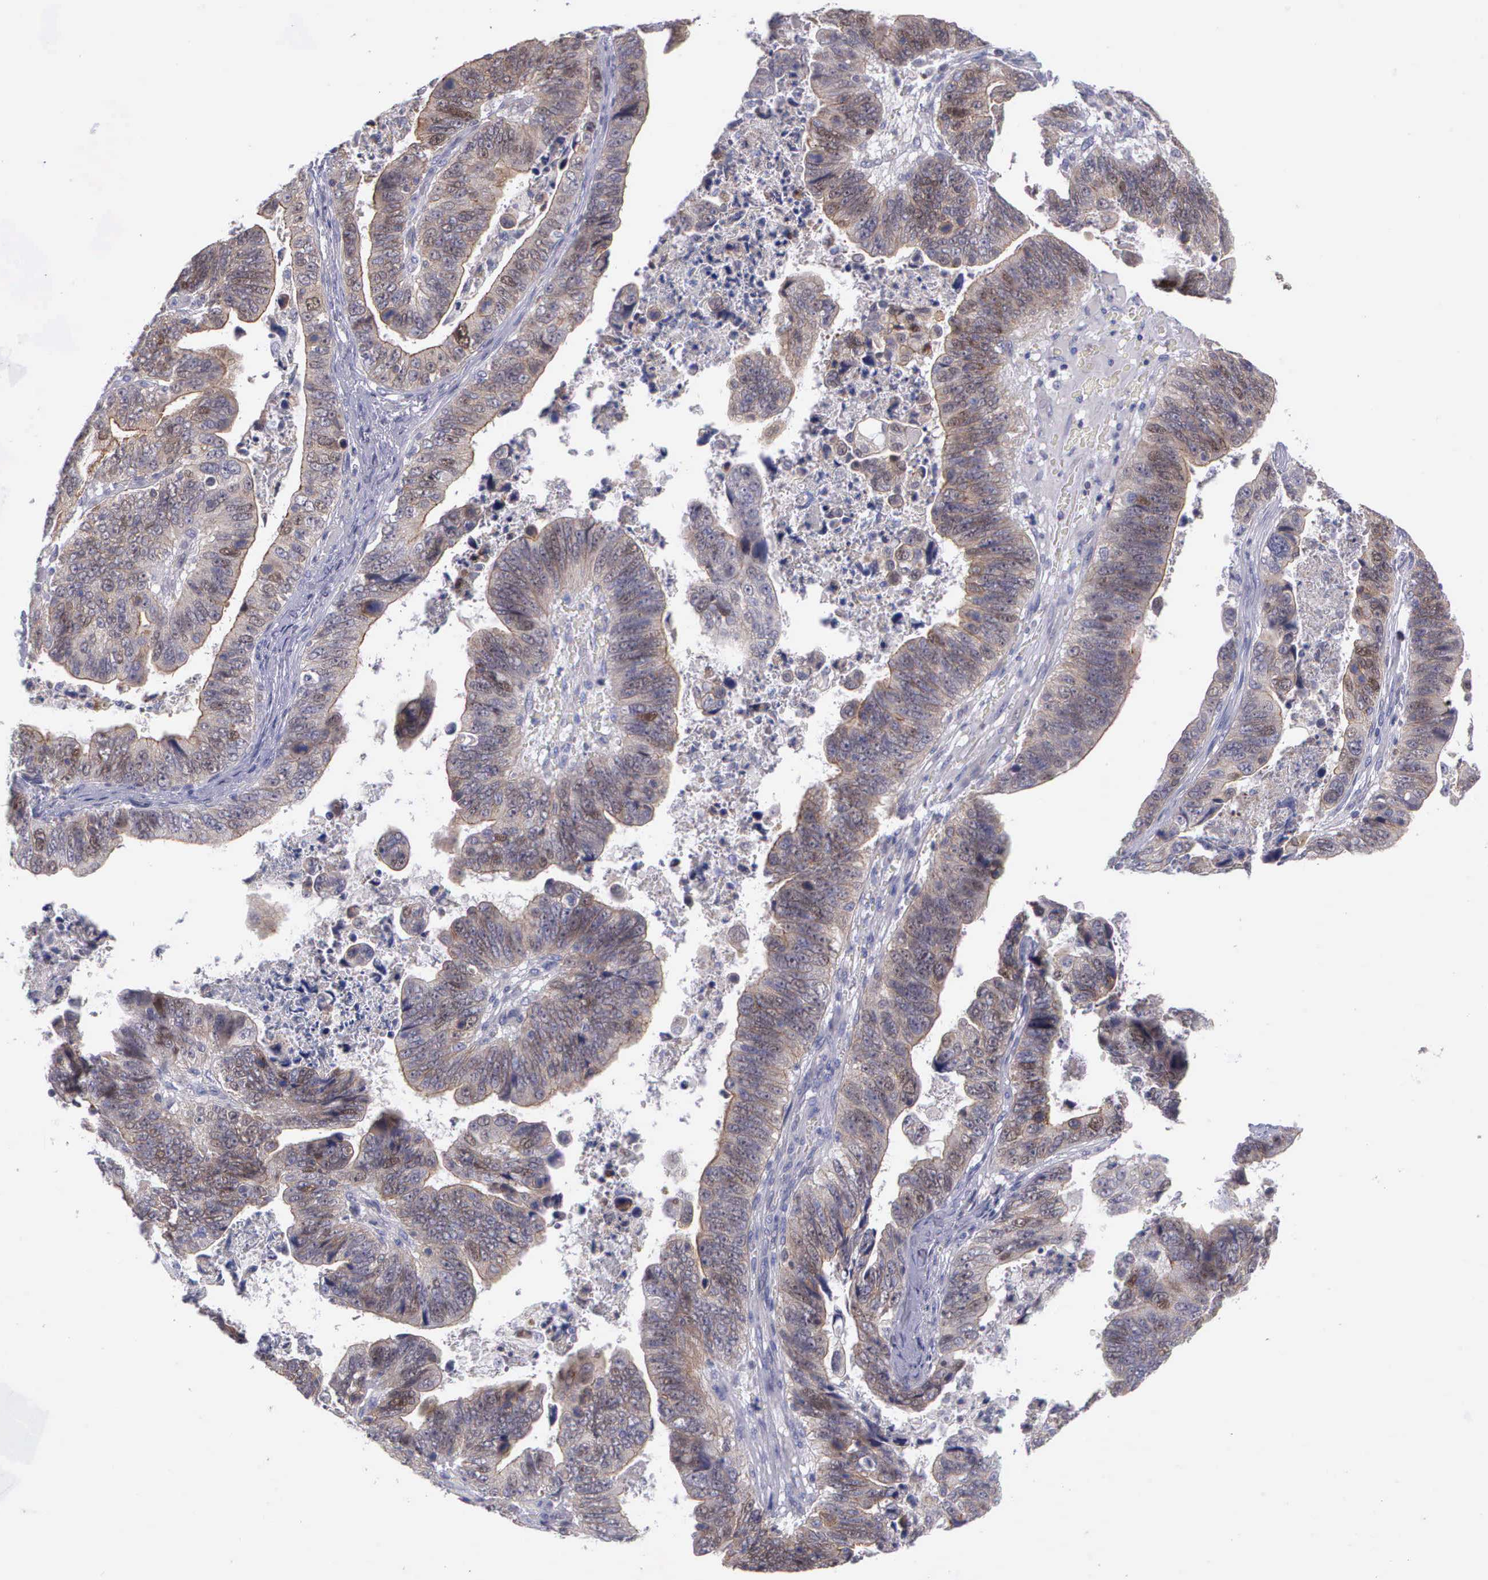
{"staining": {"intensity": "weak", "quantity": ">75%", "location": "cytoplasmic/membranous"}, "tissue": "stomach cancer", "cell_type": "Tumor cells", "image_type": "cancer", "snomed": [{"axis": "morphology", "description": "Adenocarcinoma, NOS"}, {"axis": "topography", "description": "Stomach, upper"}], "caption": "Weak cytoplasmic/membranous protein expression is identified in about >75% of tumor cells in stomach cancer (adenocarcinoma). Immunohistochemistry (ihc) stains the protein in brown and the nuclei are stained blue.", "gene": "MICAL3", "patient": {"sex": "female", "age": 50}}